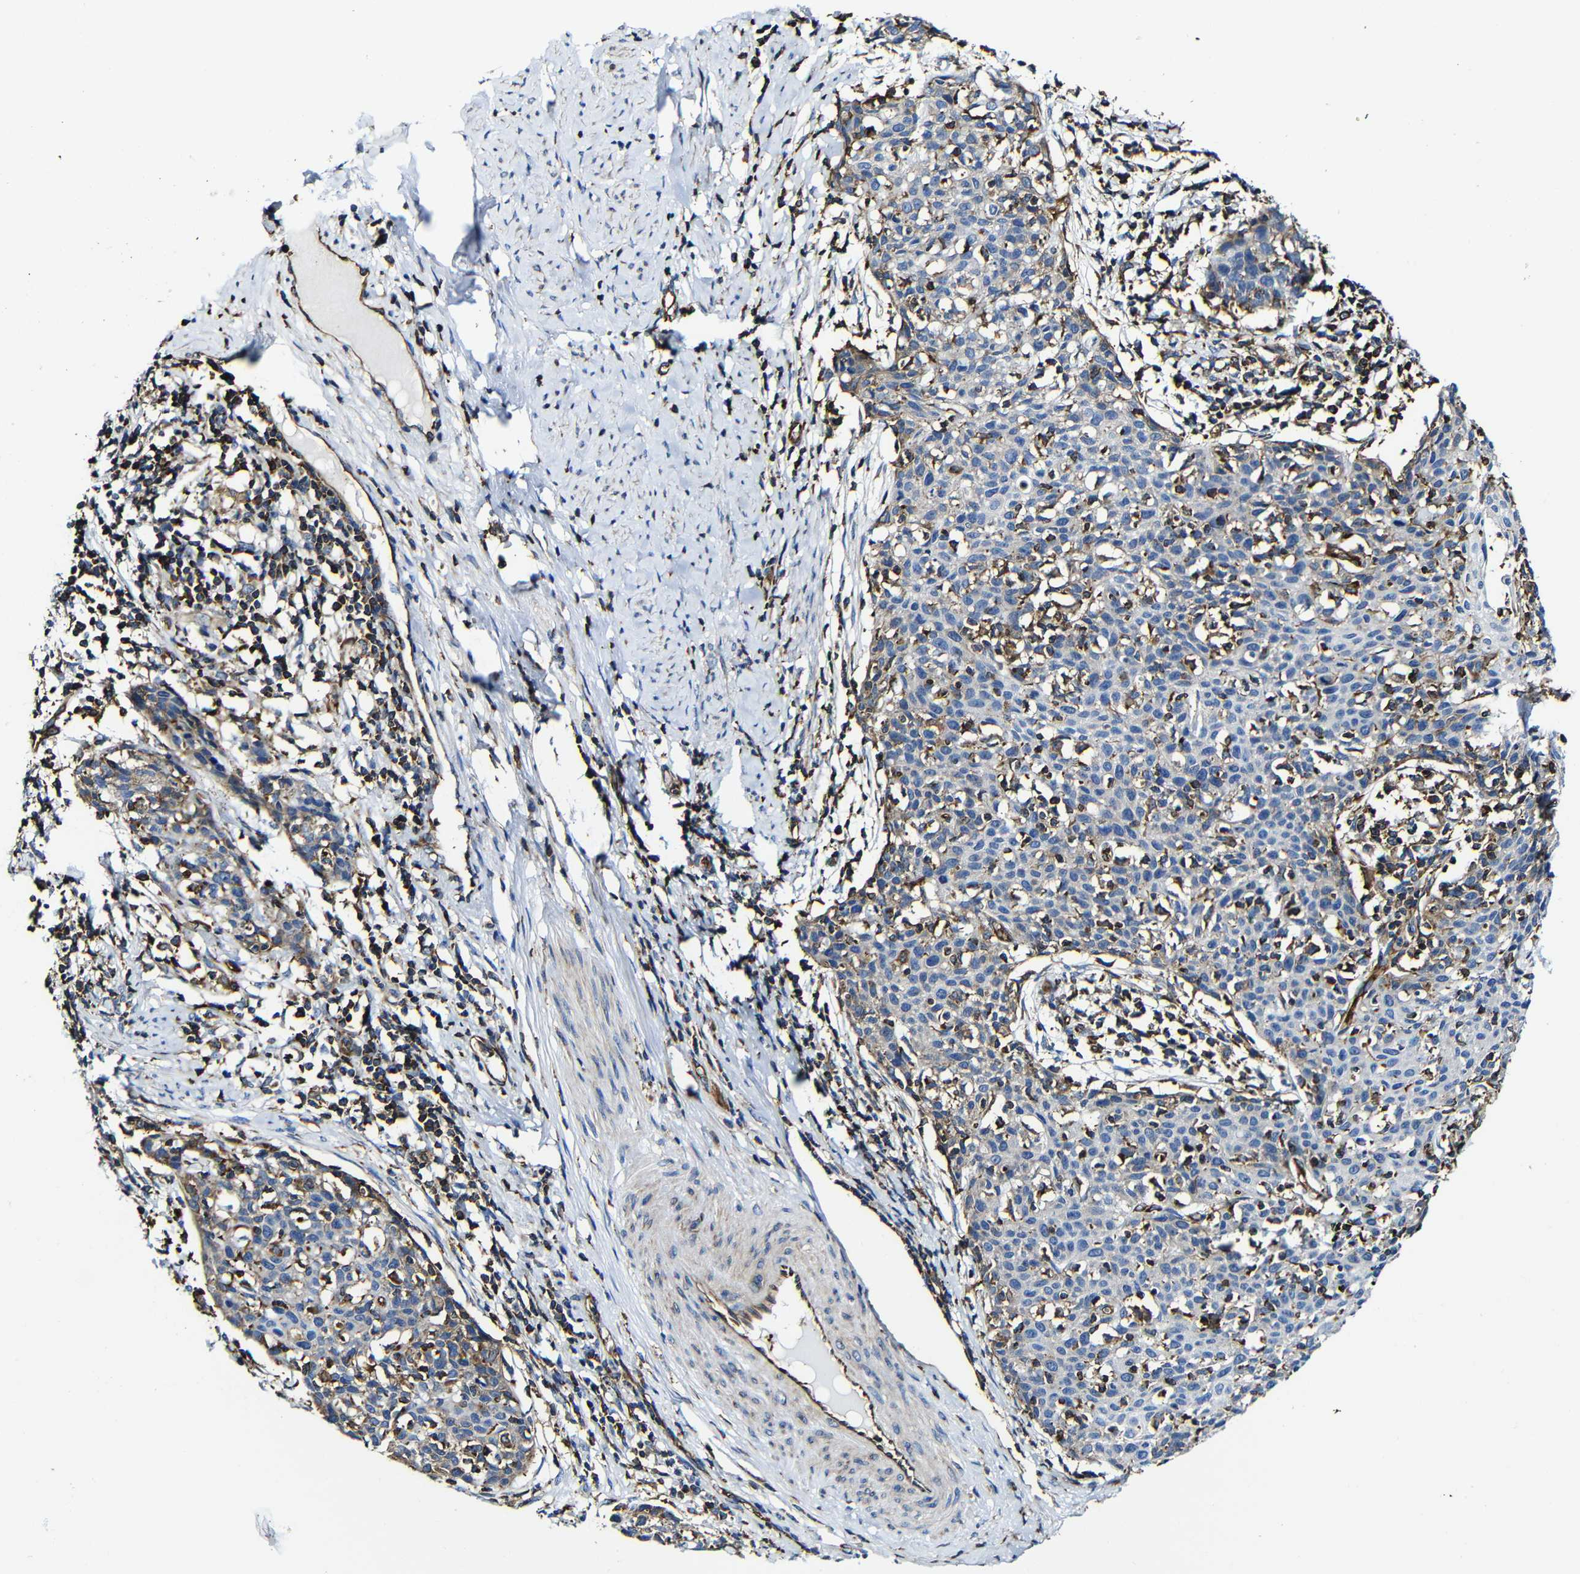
{"staining": {"intensity": "weak", "quantity": "<25%", "location": "cytoplasmic/membranous"}, "tissue": "cervical cancer", "cell_type": "Tumor cells", "image_type": "cancer", "snomed": [{"axis": "morphology", "description": "Squamous cell carcinoma, NOS"}, {"axis": "topography", "description": "Cervix"}], "caption": "DAB (3,3'-diaminobenzidine) immunohistochemical staining of cervical cancer (squamous cell carcinoma) shows no significant staining in tumor cells.", "gene": "MSN", "patient": {"sex": "female", "age": 38}}